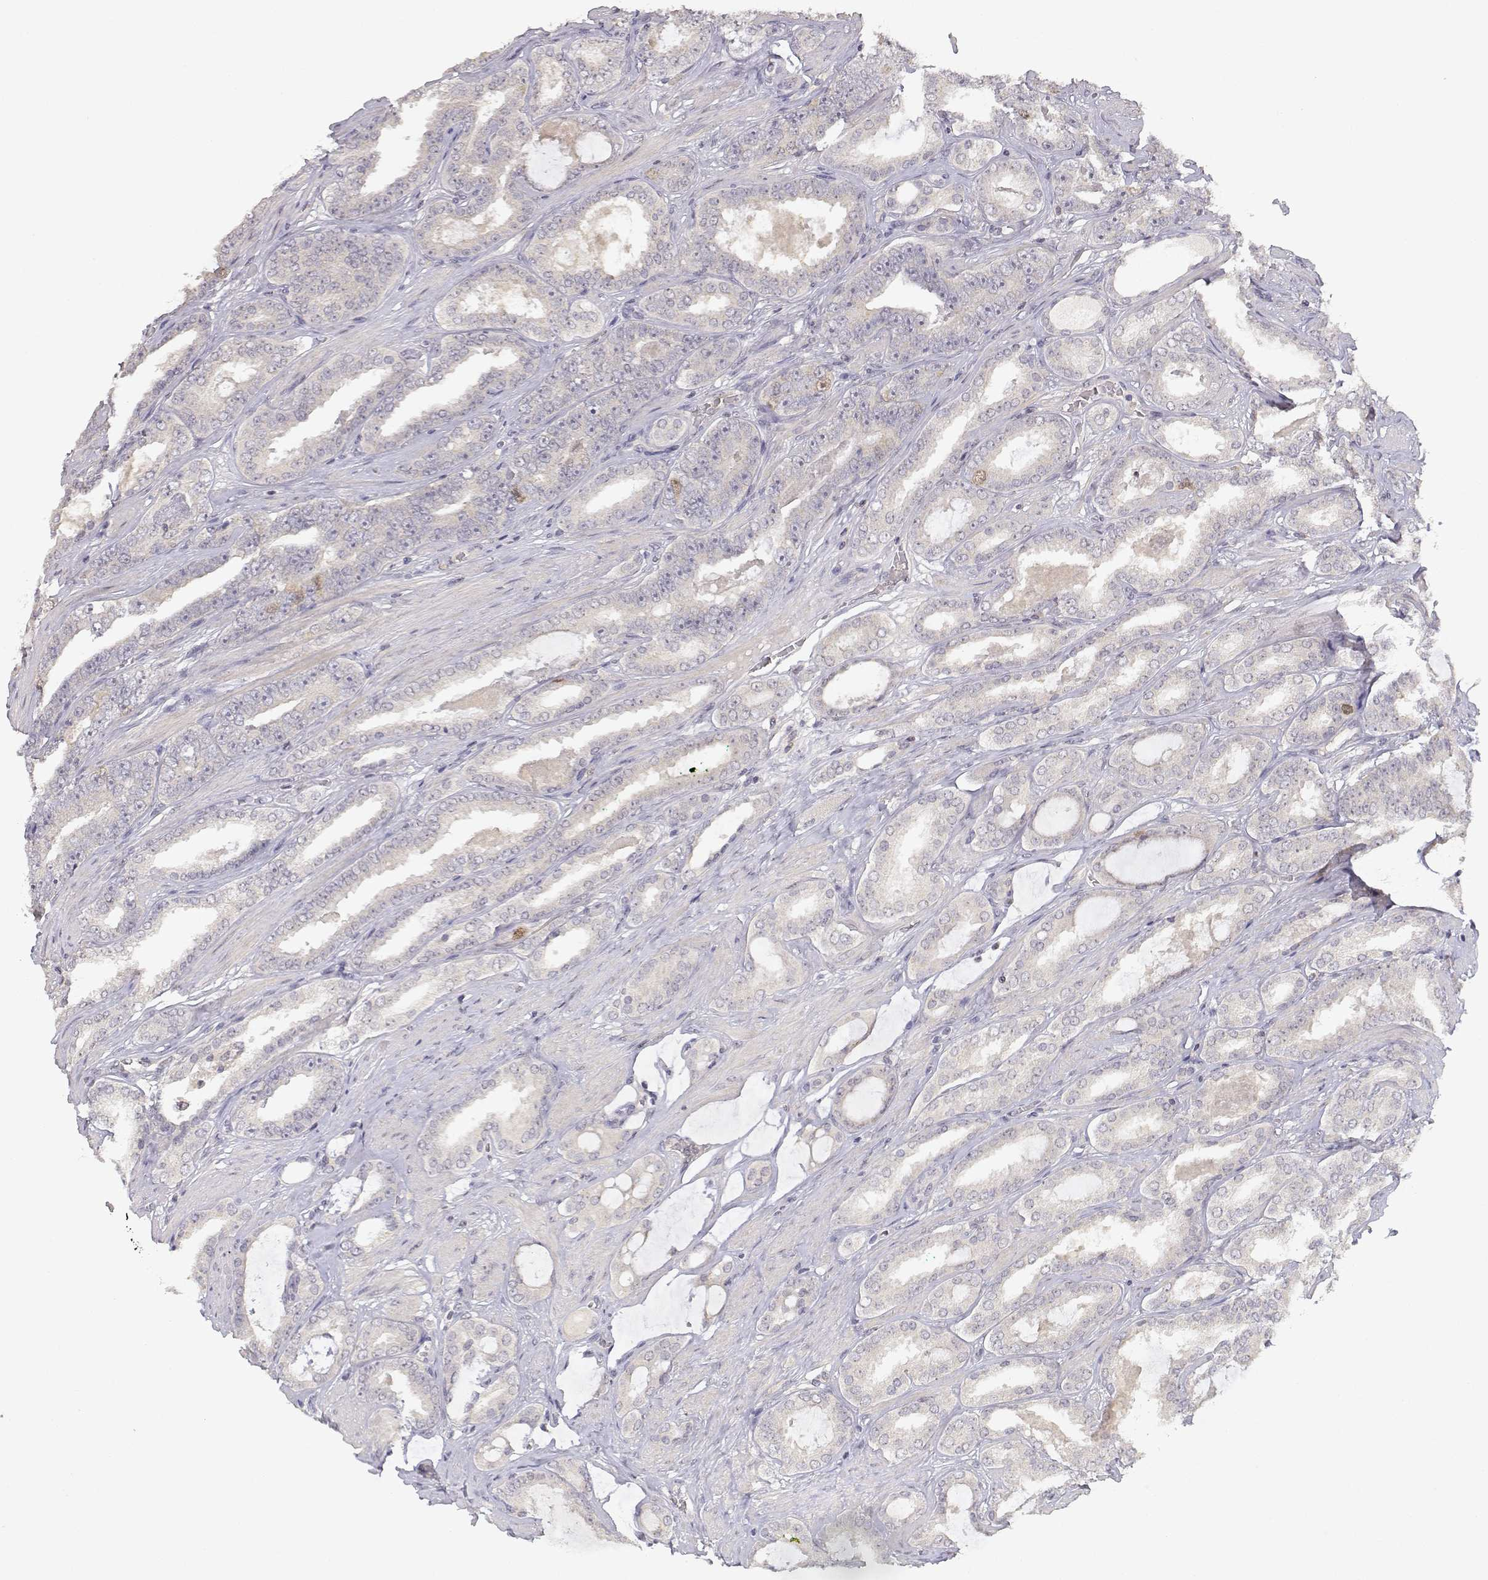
{"staining": {"intensity": "negative", "quantity": "none", "location": "none"}, "tissue": "prostate cancer", "cell_type": "Tumor cells", "image_type": "cancer", "snomed": [{"axis": "morphology", "description": "Adenocarcinoma, High grade"}, {"axis": "topography", "description": "Prostate"}], "caption": "Adenocarcinoma (high-grade) (prostate) stained for a protein using immunohistochemistry shows no expression tumor cells.", "gene": "RAD51", "patient": {"sex": "male", "age": 63}}